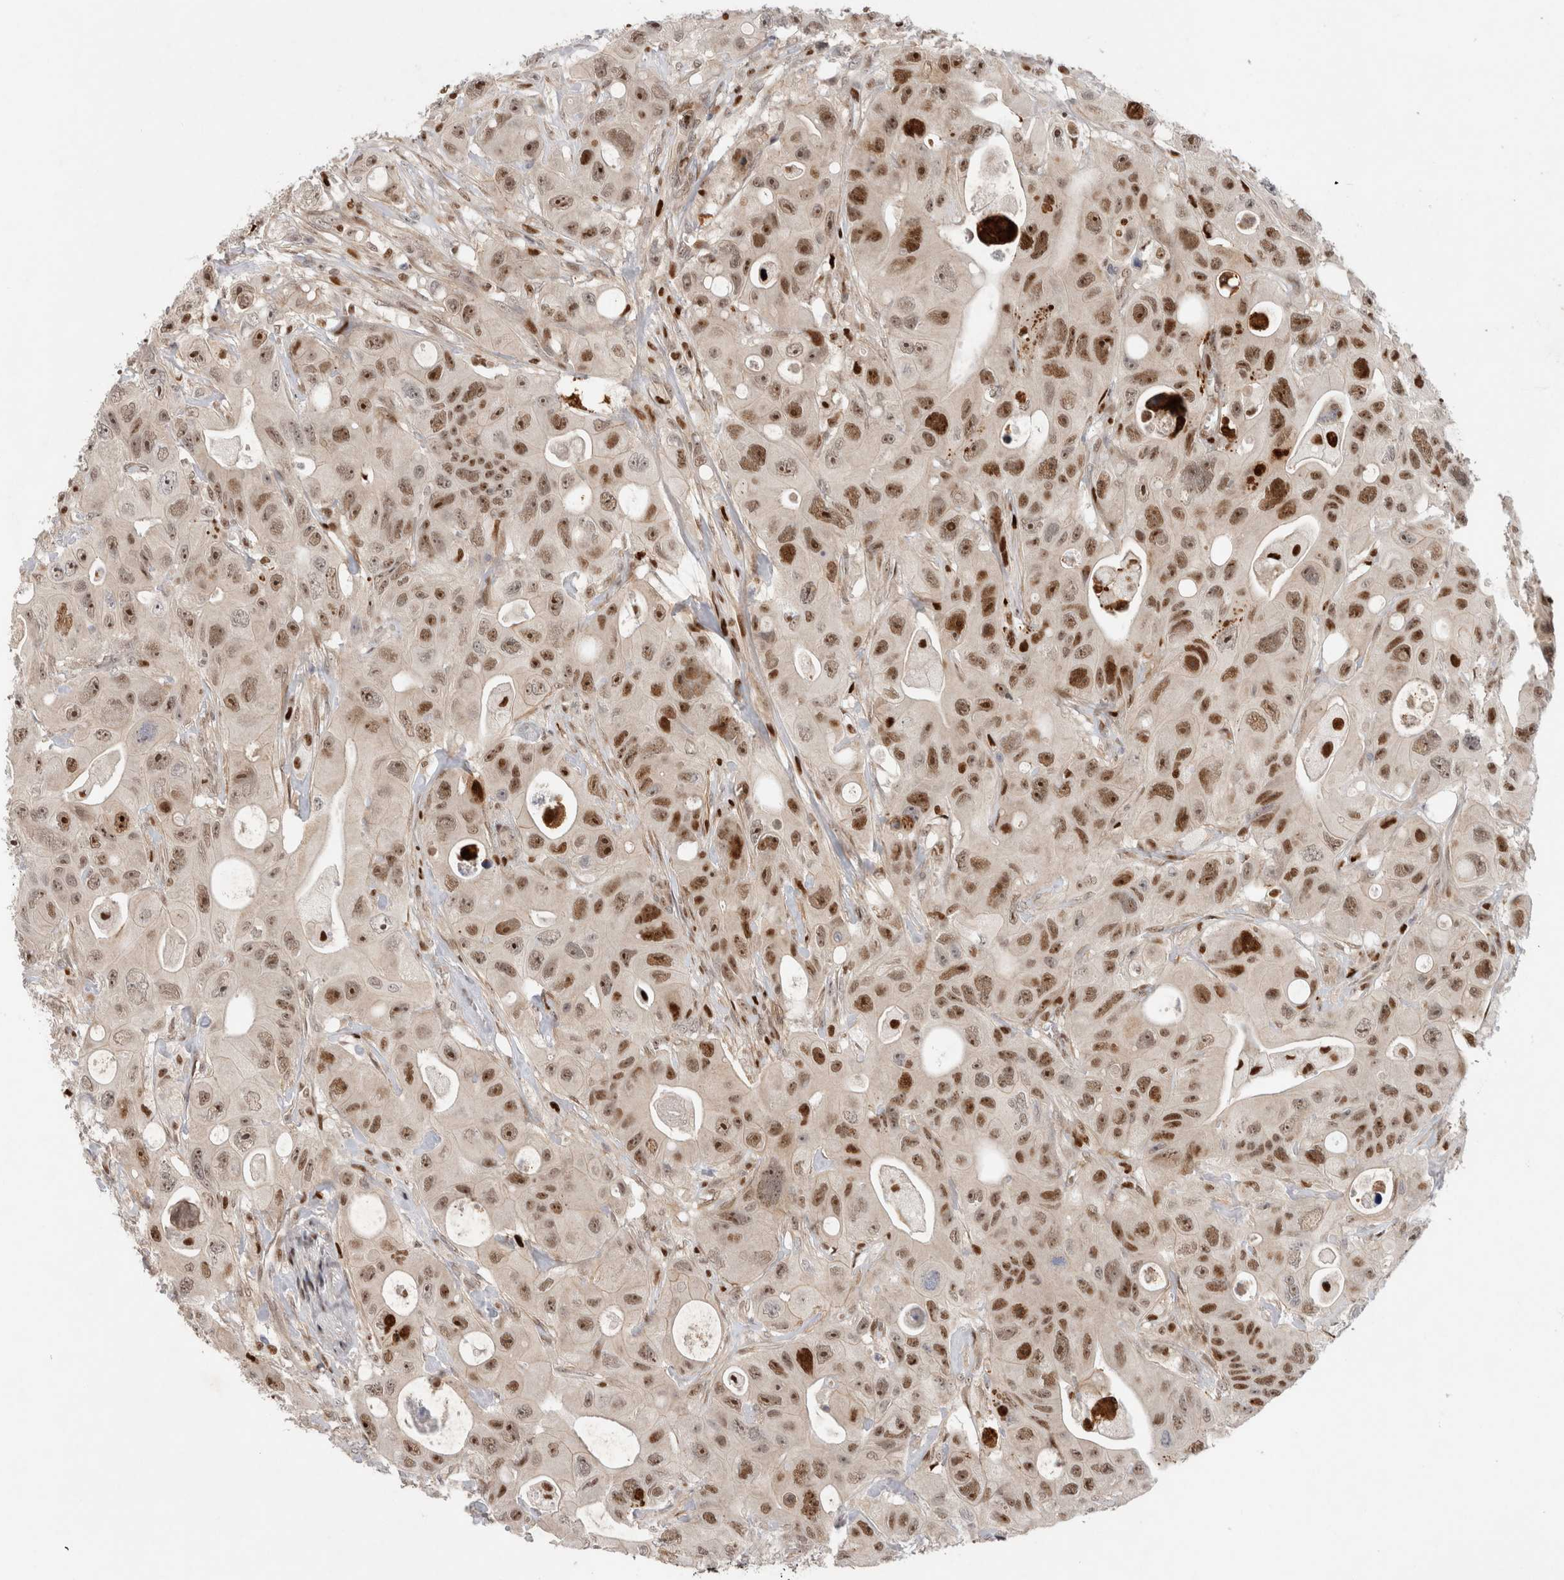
{"staining": {"intensity": "moderate", "quantity": ">75%", "location": "nuclear"}, "tissue": "colorectal cancer", "cell_type": "Tumor cells", "image_type": "cancer", "snomed": [{"axis": "morphology", "description": "Adenocarcinoma, NOS"}, {"axis": "topography", "description": "Colon"}], "caption": "DAB immunohistochemical staining of human colorectal cancer (adenocarcinoma) demonstrates moderate nuclear protein positivity in approximately >75% of tumor cells. (DAB = brown stain, brightfield microscopy at high magnification).", "gene": "TCF4", "patient": {"sex": "female", "age": 46}}